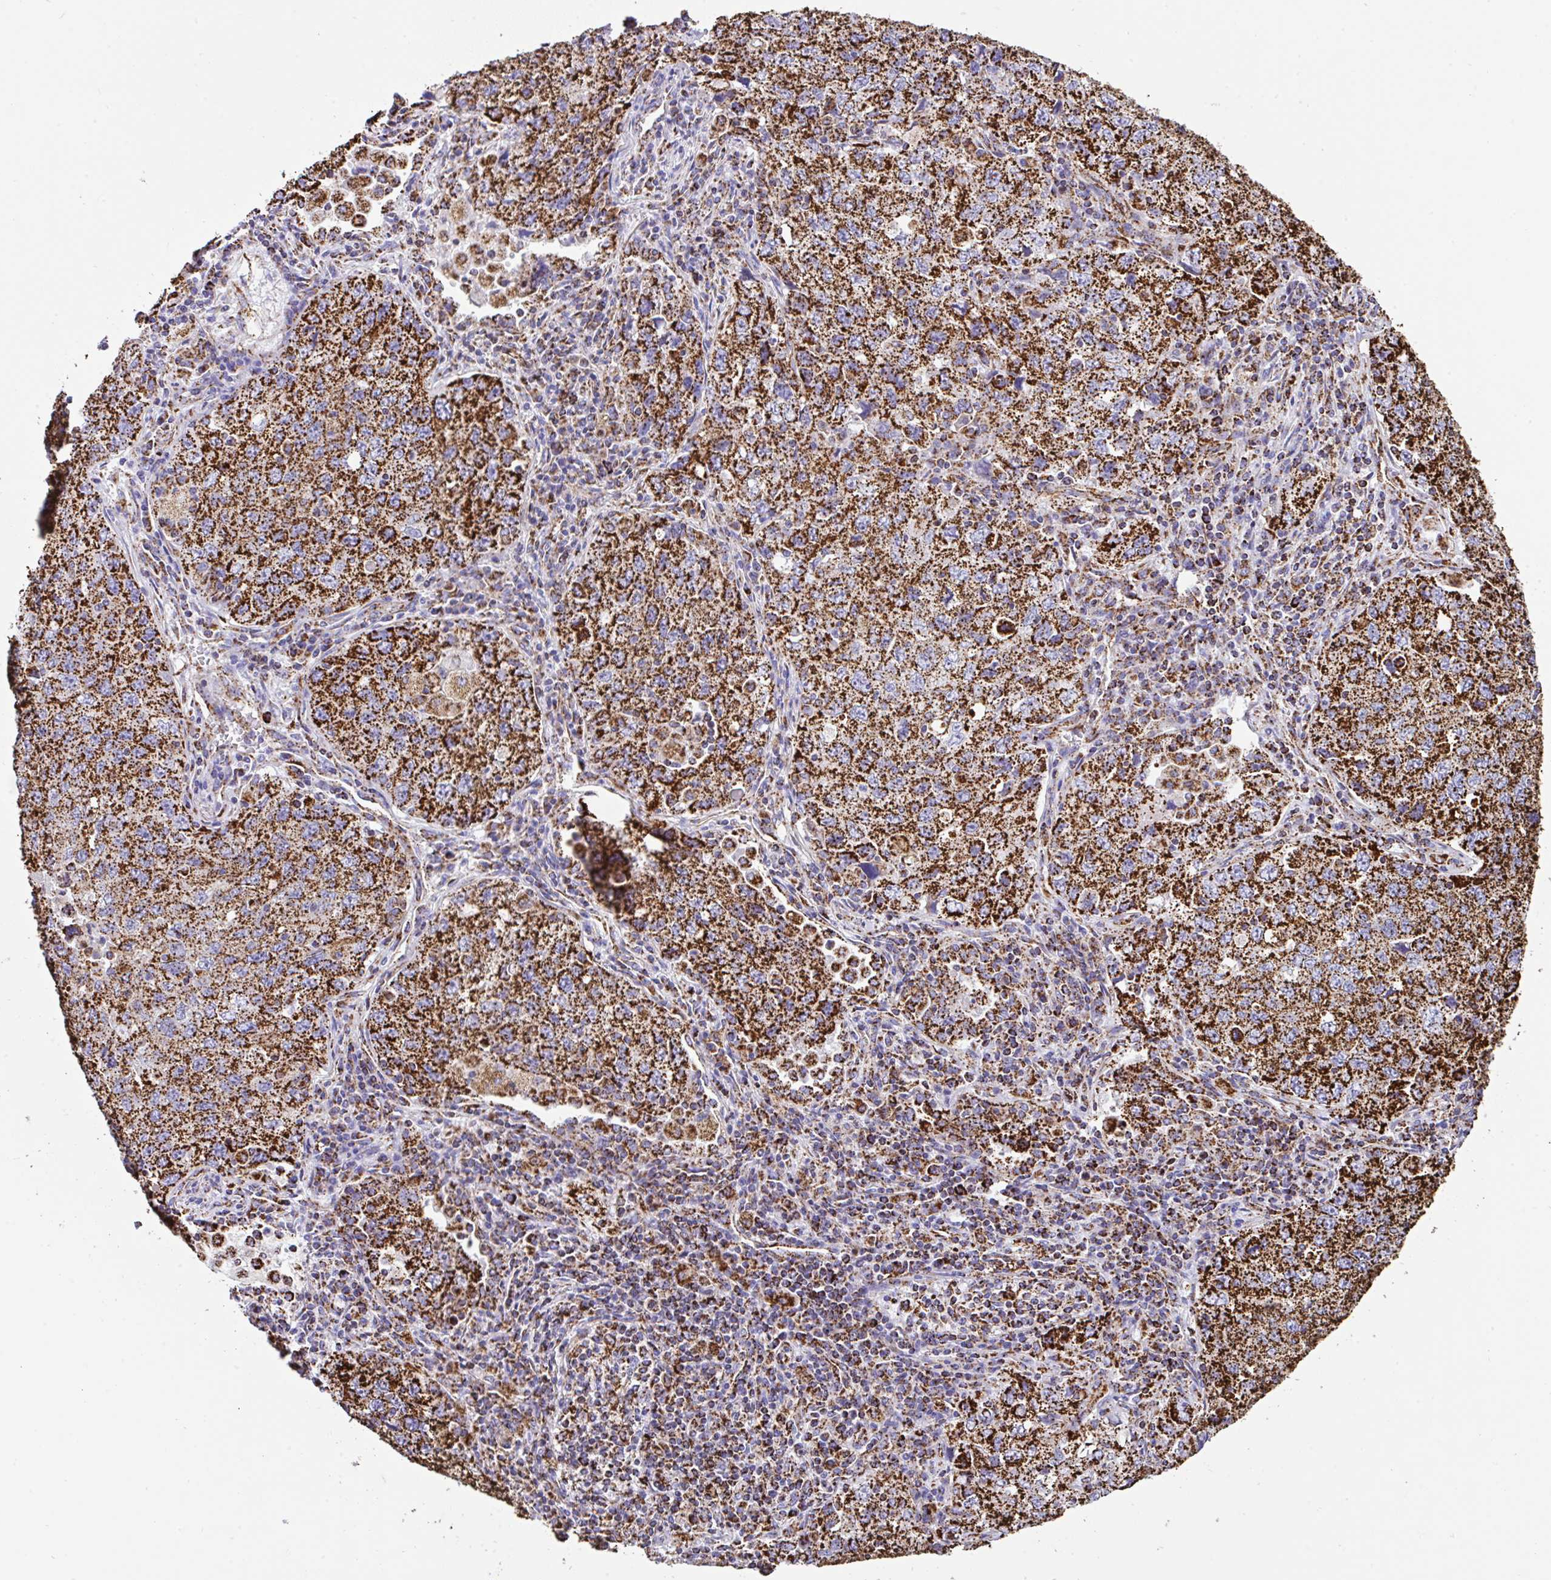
{"staining": {"intensity": "strong", "quantity": ">75%", "location": "cytoplasmic/membranous"}, "tissue": "lung cancer", "cell_type": "Tumor cells", "image_type": "cancer", "snomed": [{"axis": "morphology", "description": "Adenocarcinoma, NOS"}, {"axis": "topography", "description": "Lung"}], "caption": "Immunohistochemistry of human lung adenocarcinoma exhibits high levels of strong cytoplasmic/membranous positivity in about >75% of tumor cells.", "gene": "ANKRD33B", "patient": {"sex": "female", "age": 57}}